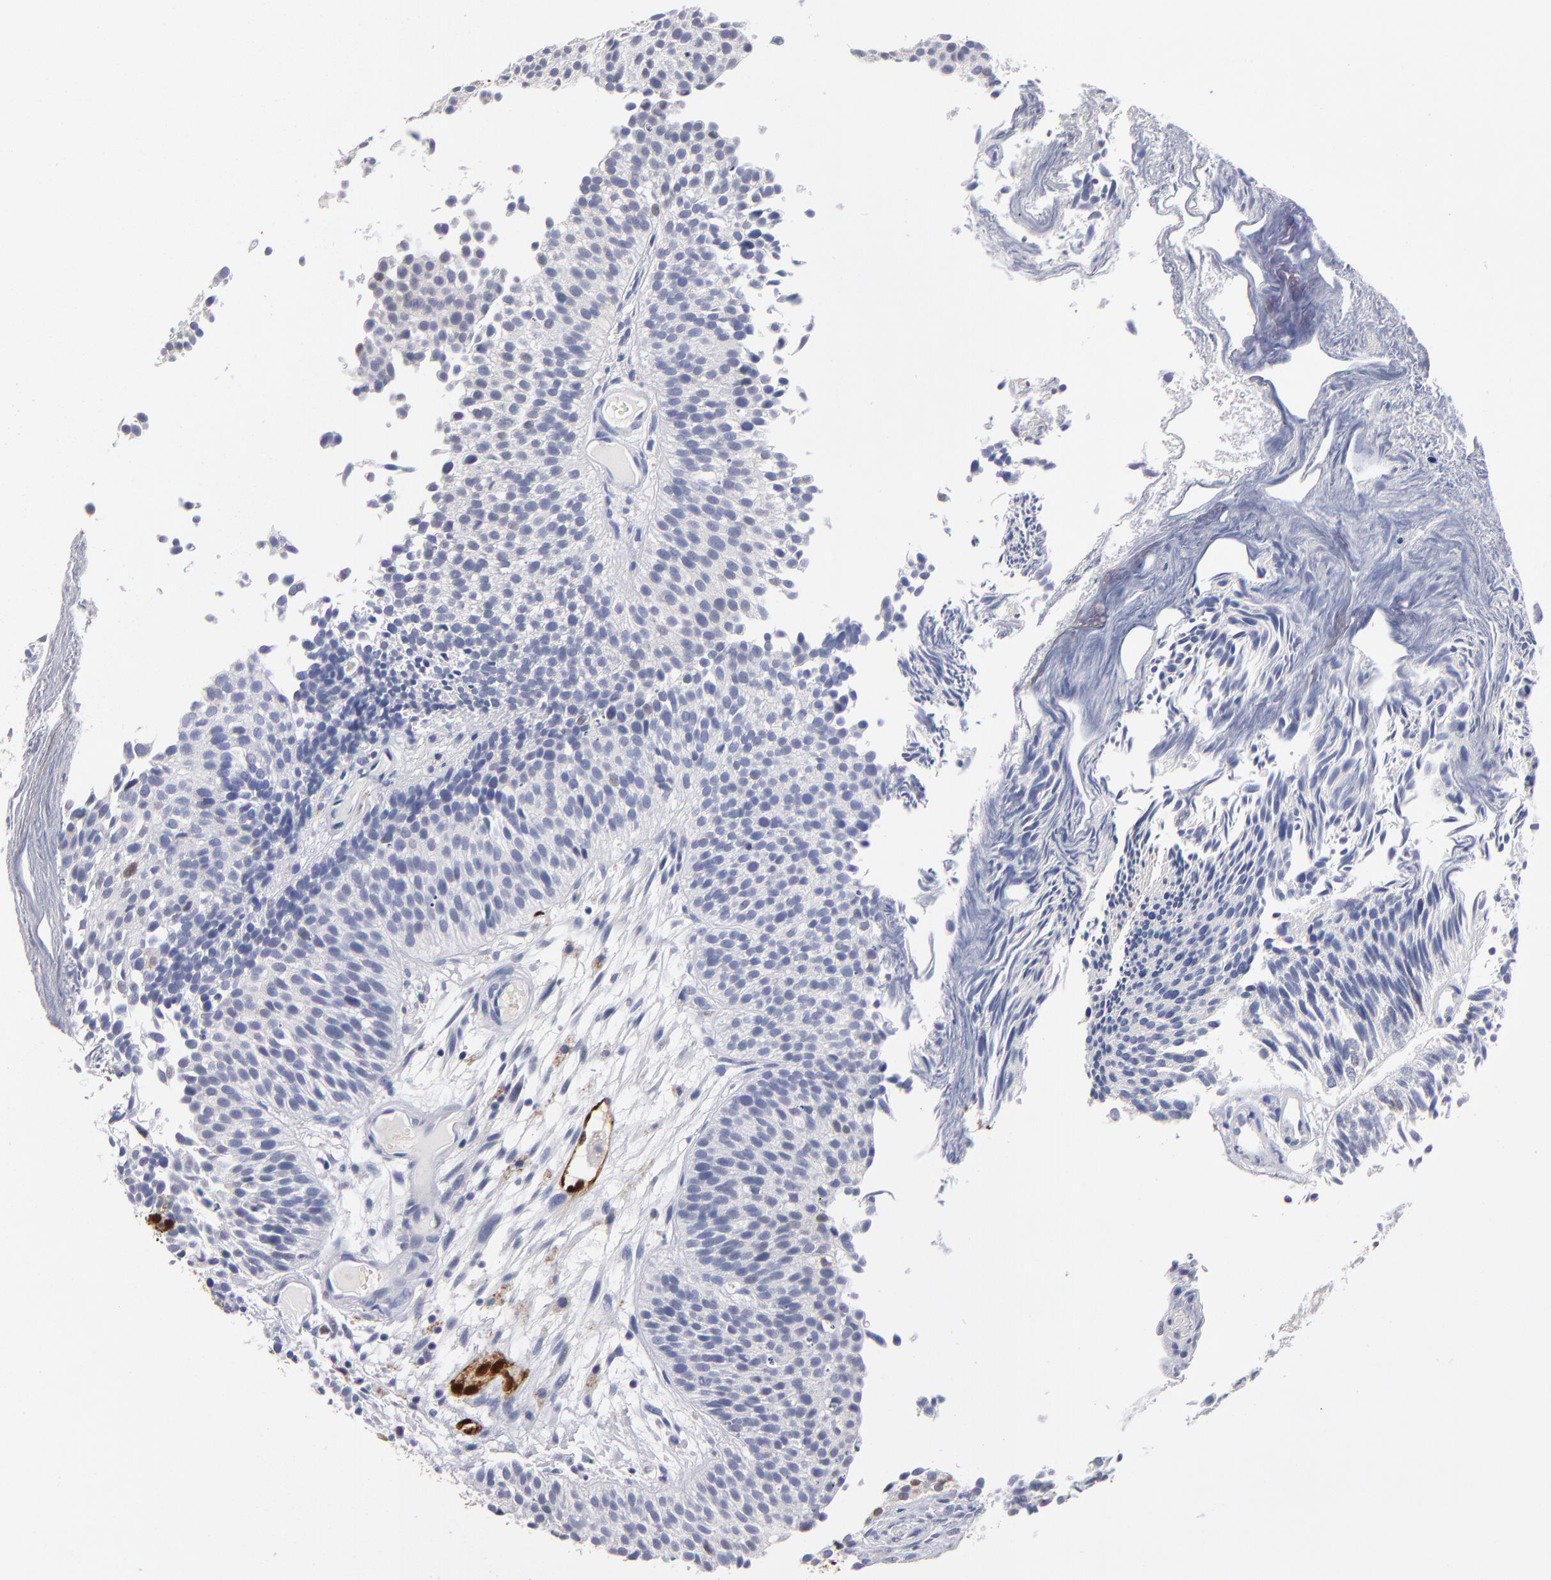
{"staining": {"intensity": "negative", "quantity": "none", "location": "none"}, "tissue": "urothelial cancer", "cell_type": "Tumor cells", "image_type": "cancer", "snomed": [{"axis": "morphology", "description": "Urothelial carcinoma, Low grade"}, {"axis": "topography", "description": "Urinary bladder"}], "caption": "IHC micrograph of neoplastic tissue: urothelial cancer stained with DAB shows no significant protein expression in tumor cells.", "gene": "FABP4", "patient": {"sex": "male", "age": 84}}